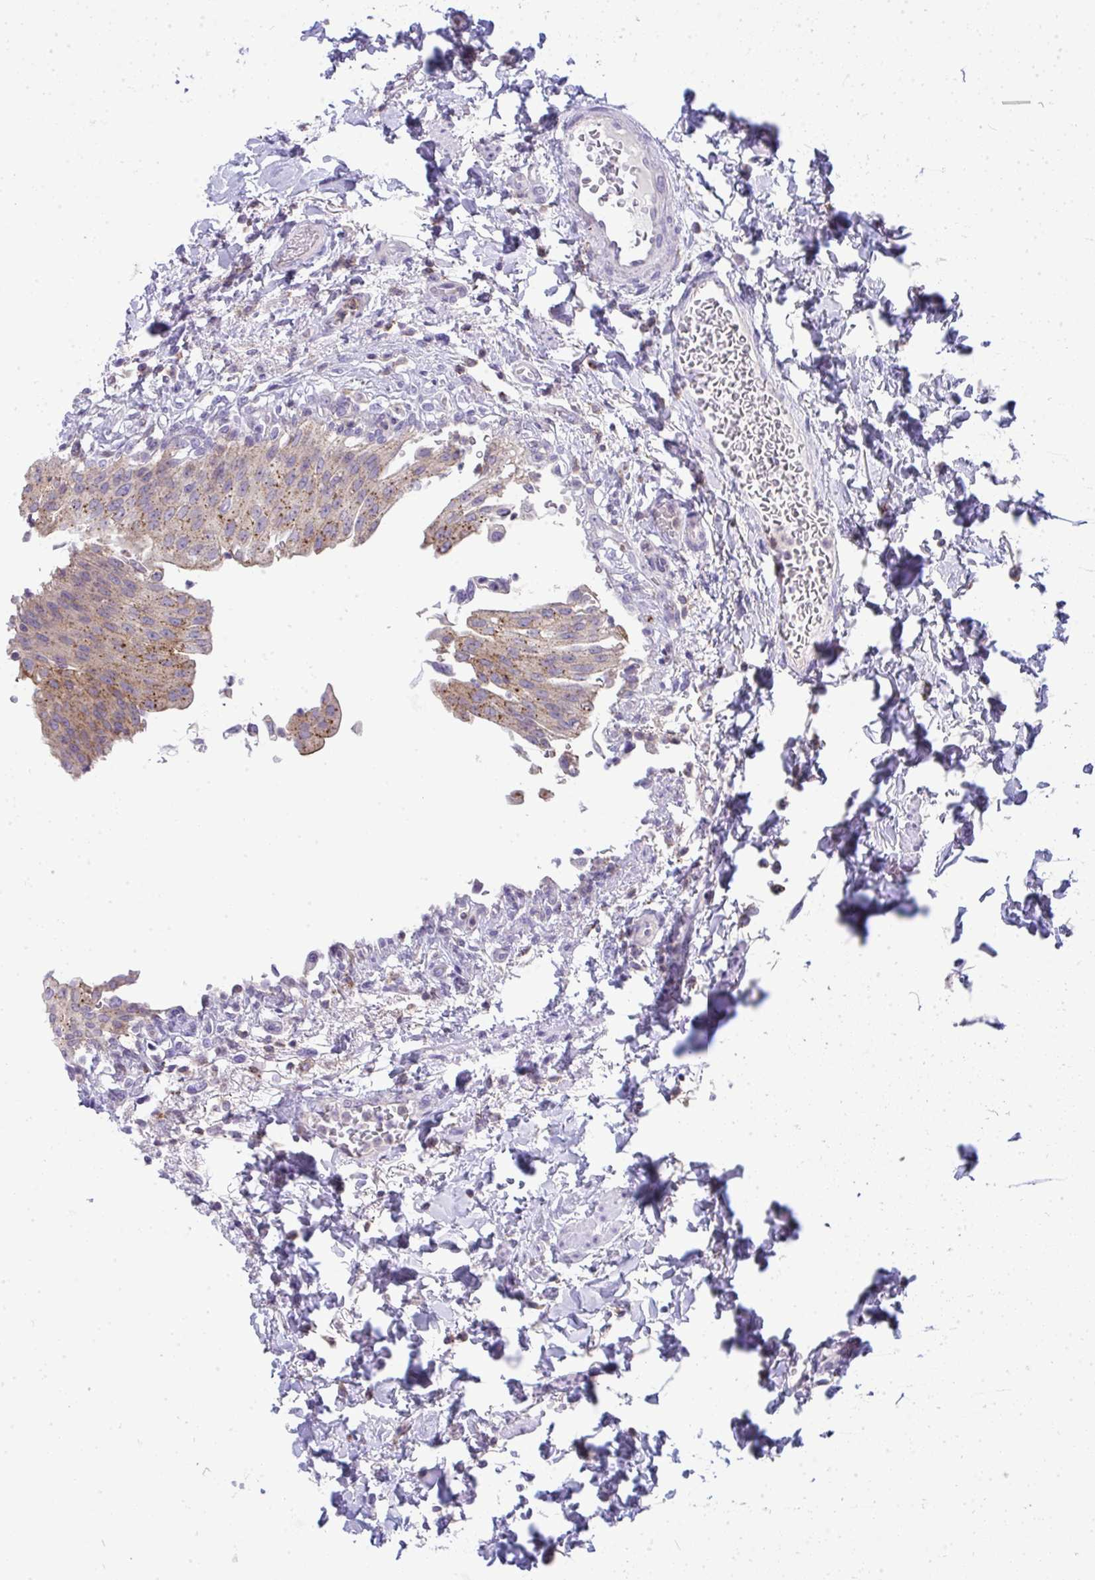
{"staining": {"intensity": "moderate", "quantity": "25%-75%", "location": "cytoplasmic/membranous"}, "tissue": "urinary bladder", "cell_type": "Urothelial cells", "image_type": "normal", "snomed": [{"axis": "morphology", "description": "Normal tissue, NOS"}, {"axis": "topography", "description": "Urinary bladder"}, {"axis": "topography", "description": "Peripheral nerve tissue"}], "caption": "Immunohistochemical staining of benign human urinary bladder reveals moderate cytoplasmic/membranous protein expression in about 25%-75% of urothelial cells. (IHC, brightfield microscopy, high magnification).", "gene": "VPS4B", "patient": {"sex": "female", "age": 60}}